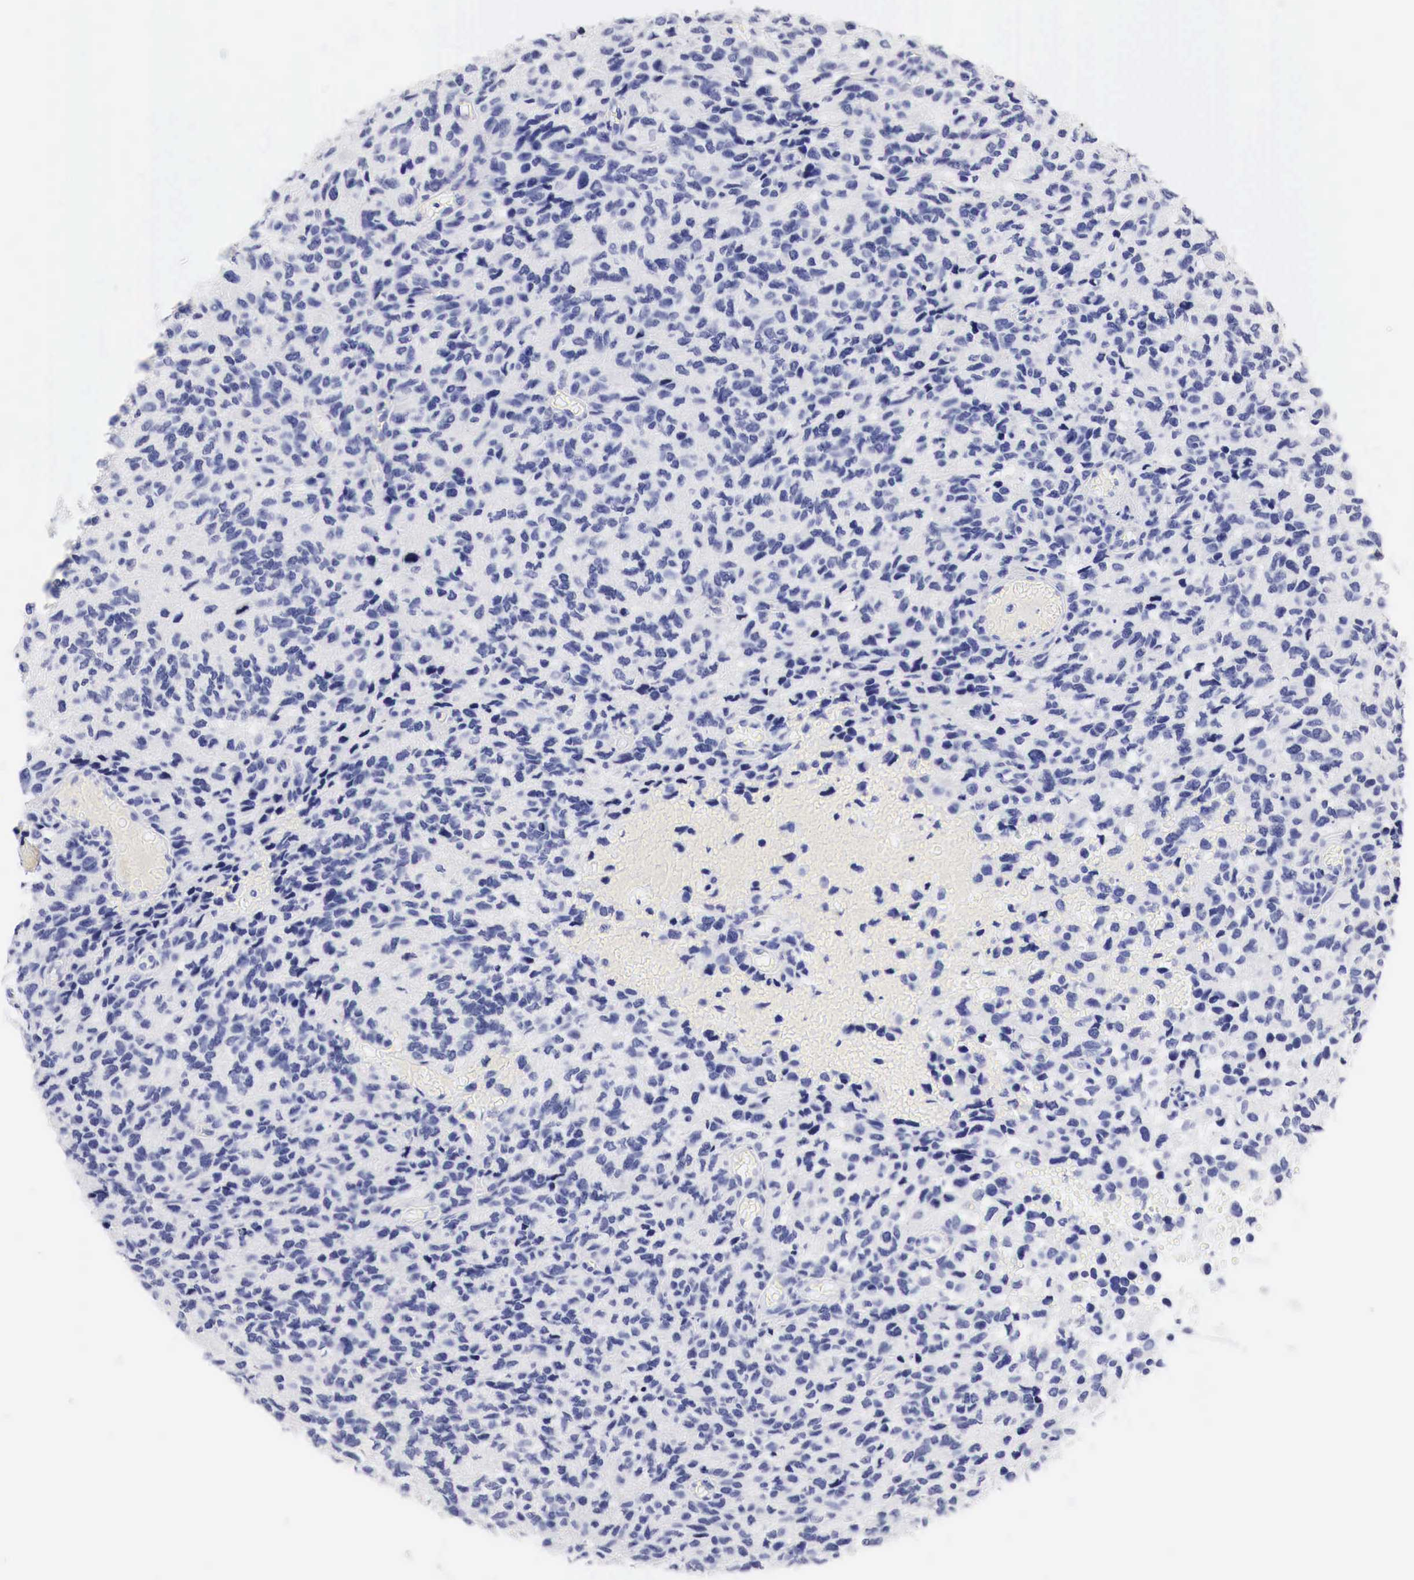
{"staining": {"intensity": "negative", "quantity": "none", "location": "none"}, "tissue": "glioma", "cell_type": "Tumor cells", "image_type": "cancer", "snomed": [{"axis": "morphology", "description": "Glioma, malignant, High grade"}, {"axis": "topography", "description": "Brain"}], "caption": "DAB immunohistochemical staining of human glioma exhibits no significant expression in tumor cells.", "gene": "TYR", "patient": {"sex": "male", "age": 77}}